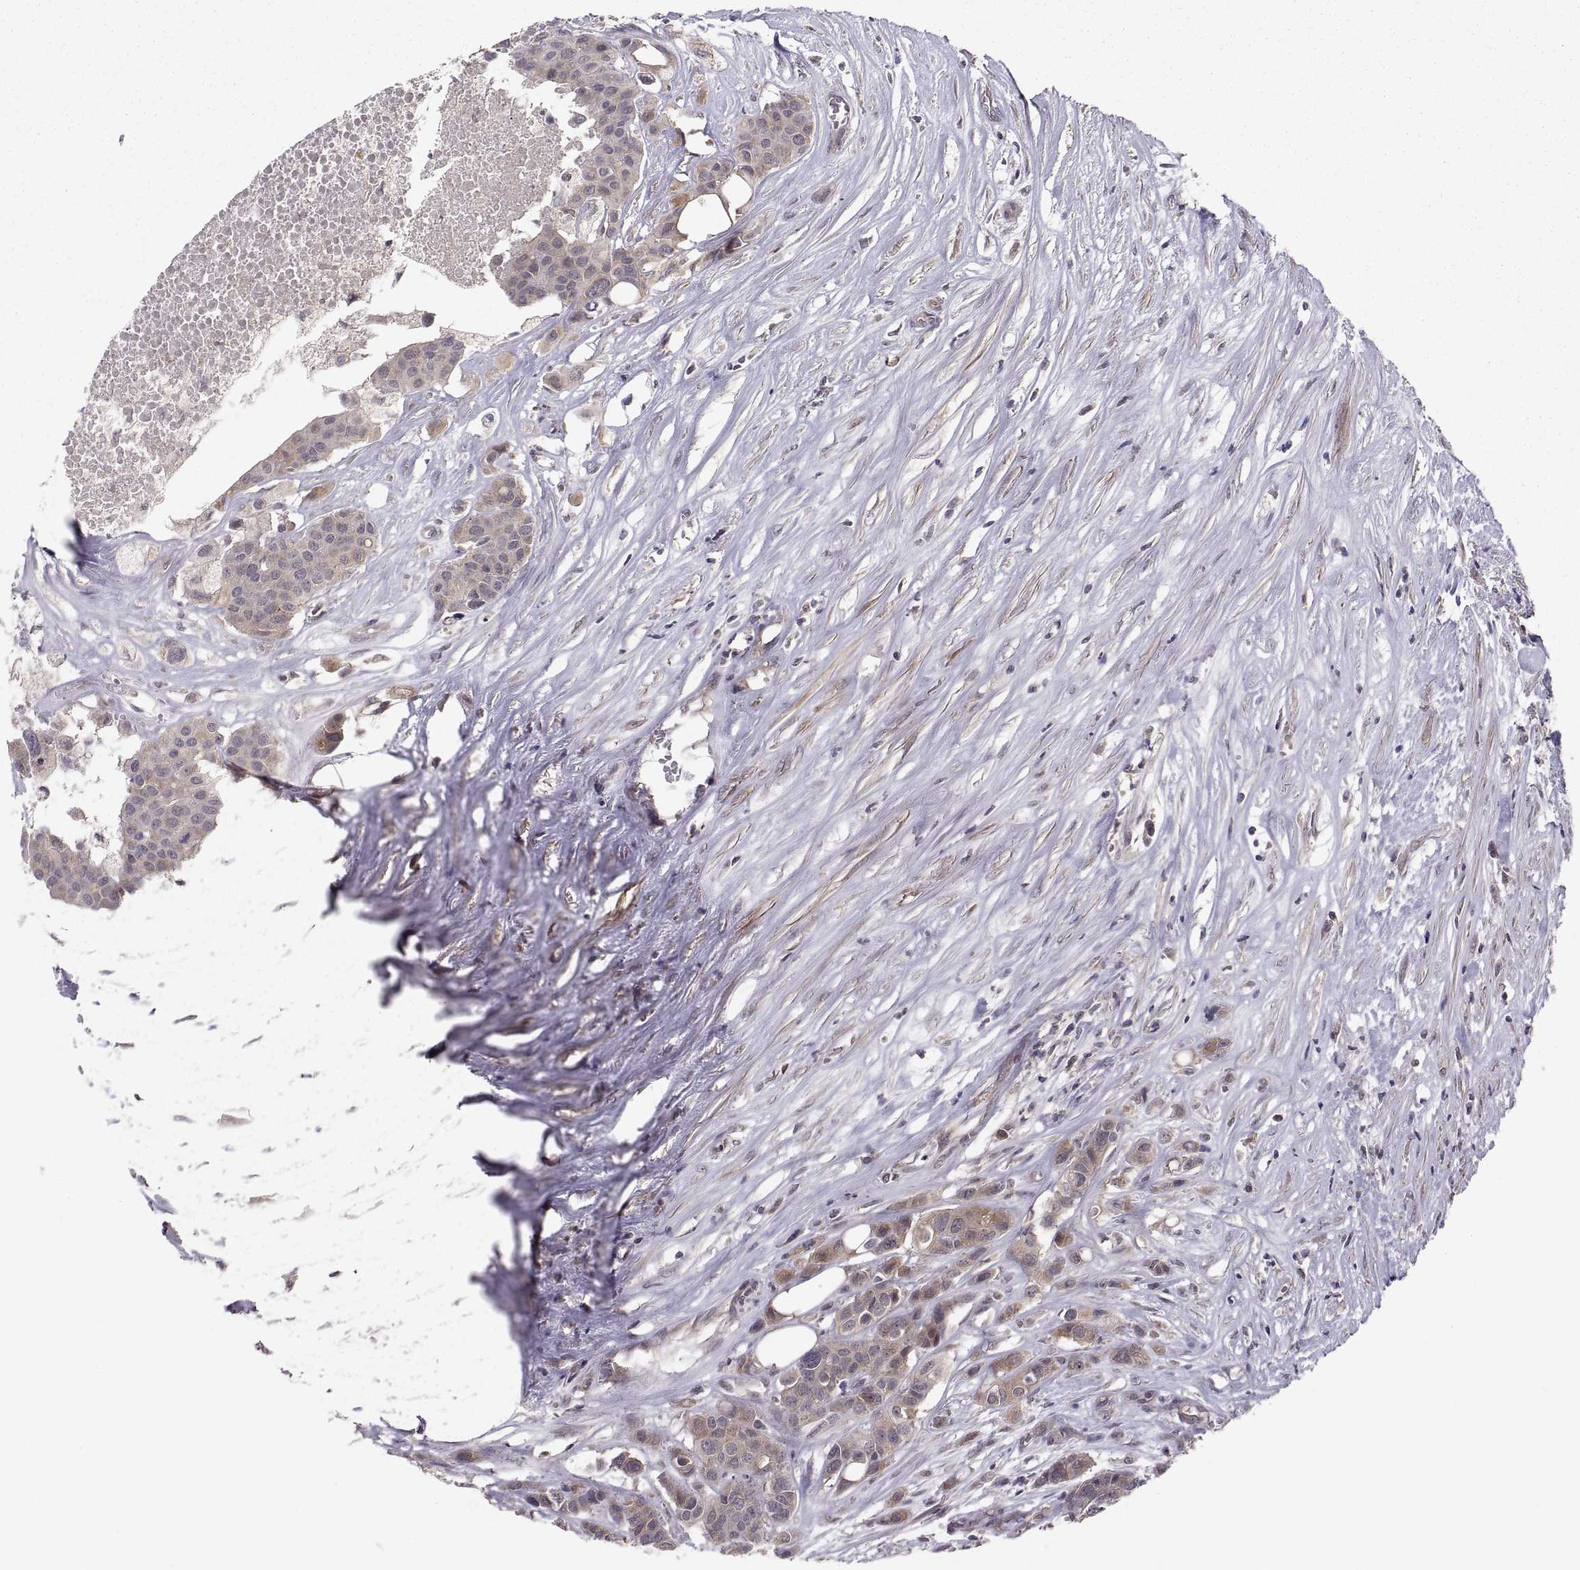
{"staining": {"intensity": "moderate", "quantity": "<25%", "location": "cytoplasmic/membranous"}, "tissue": "carcinoid", "cell_type": "Tumor cells", "image_type": "cancer", "snomed": [{"axis": "morphology", "description": "Carcinoid, malignant, NOS"}, {"axis": "topography", "description": "Colon"}], "caption": "DAB (3,3'-diaminobenzidine) immunohistochemical staining of human carcinoid reveals moderate cytoplasmic/membranous protein staining in about <25% of tumor cells.", "gene": "ABL2", "patient": {"sex": "male", "age": 81}}